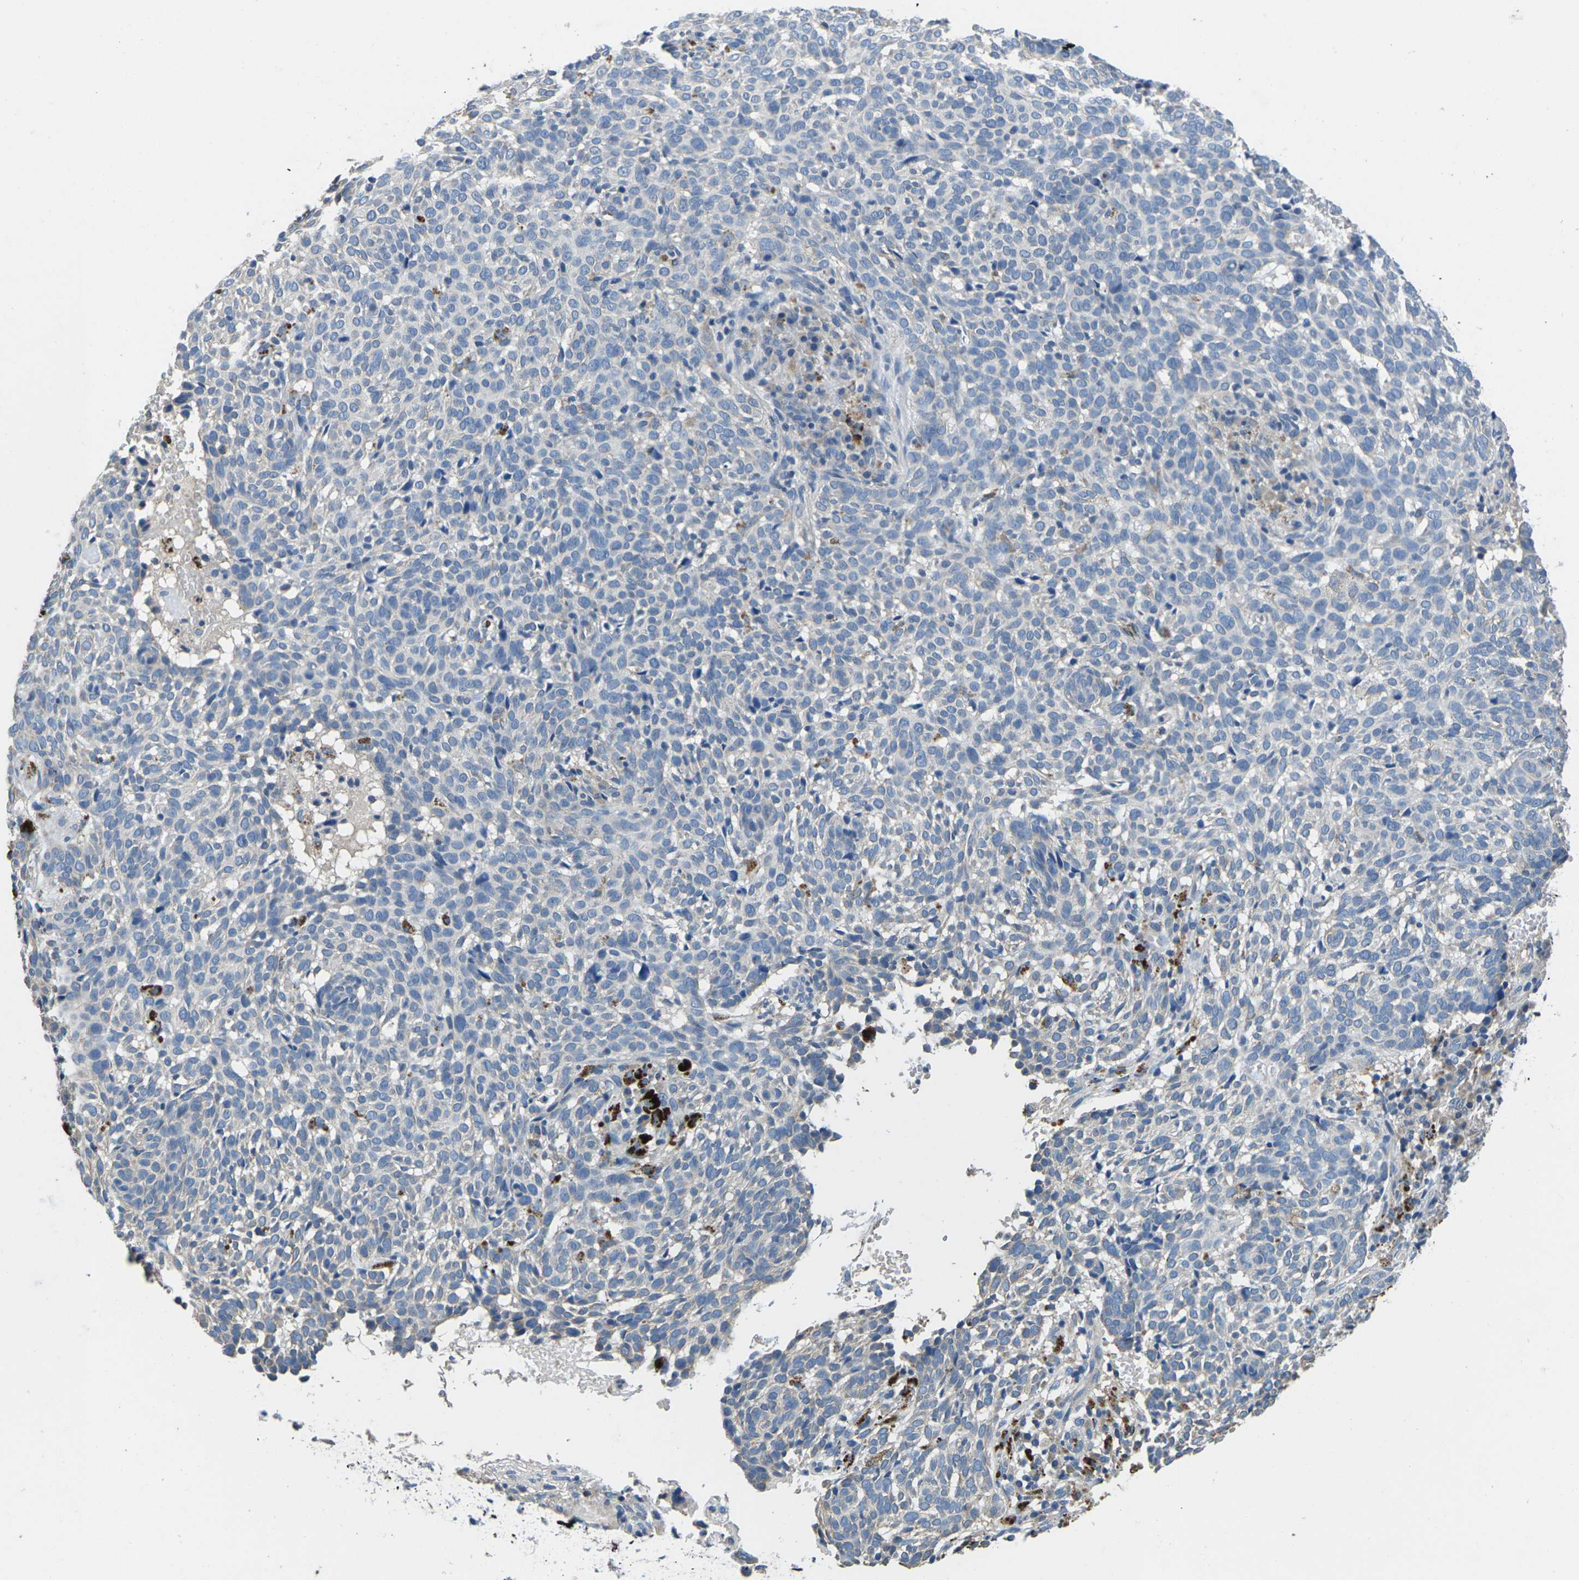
{"staining": {"intensity": "negative", "quantity": "none", "location": "none"}, "tissue": "skin cancer", "cell_type": "Tumor cells", "image_type": "cancer", "snomed": [{"axis": "morphology", "description": "Basal cell carcinoma"}, {"axis": "topography", "description": "Skin"}], "caption": "Skin basal cell carcinoma stained for a protein using immunohistochemistry demonstrates no expression tumor cells.", "gene": "PDCD6IP", "patient": {"sex": "male", "age": 85}}